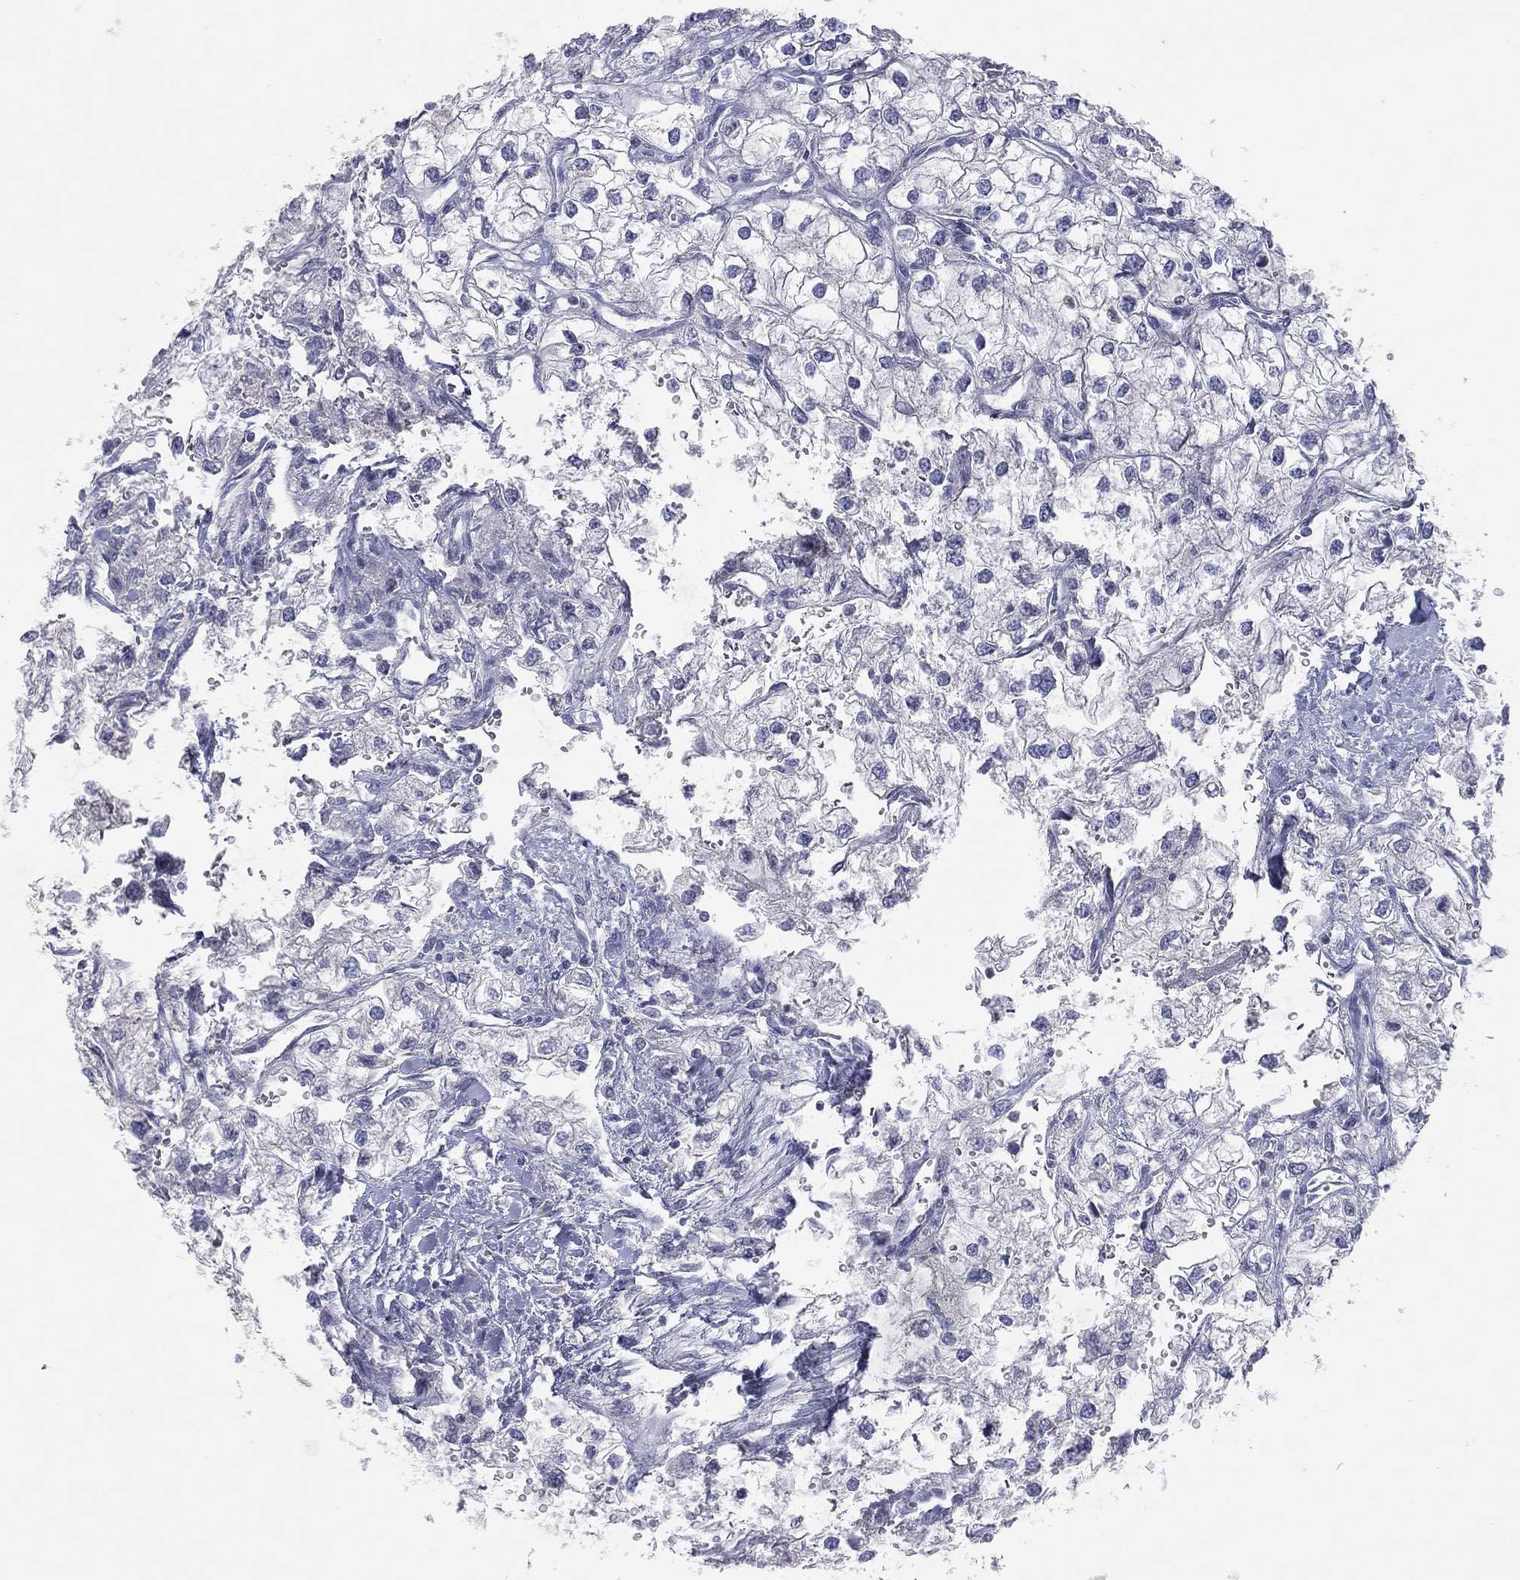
{"staining": {"intensity": "negative", "quantity": "none", "location": "none"}, "tissue": "renal cancer", "cell_type": "Tumor cells", "image_type": "cancer", "snomed": [{"axis": "morphology", "description": "Adenocarcinoma, NOS"}, {"axis": "topography", "description": "Kidney"}], "caption": "Tumor cells are negative for brown protein staining in renal cancer (adenocarcinoma).", "gene": "CPT1B", "patient": {"sex": "male", "age": 59}}